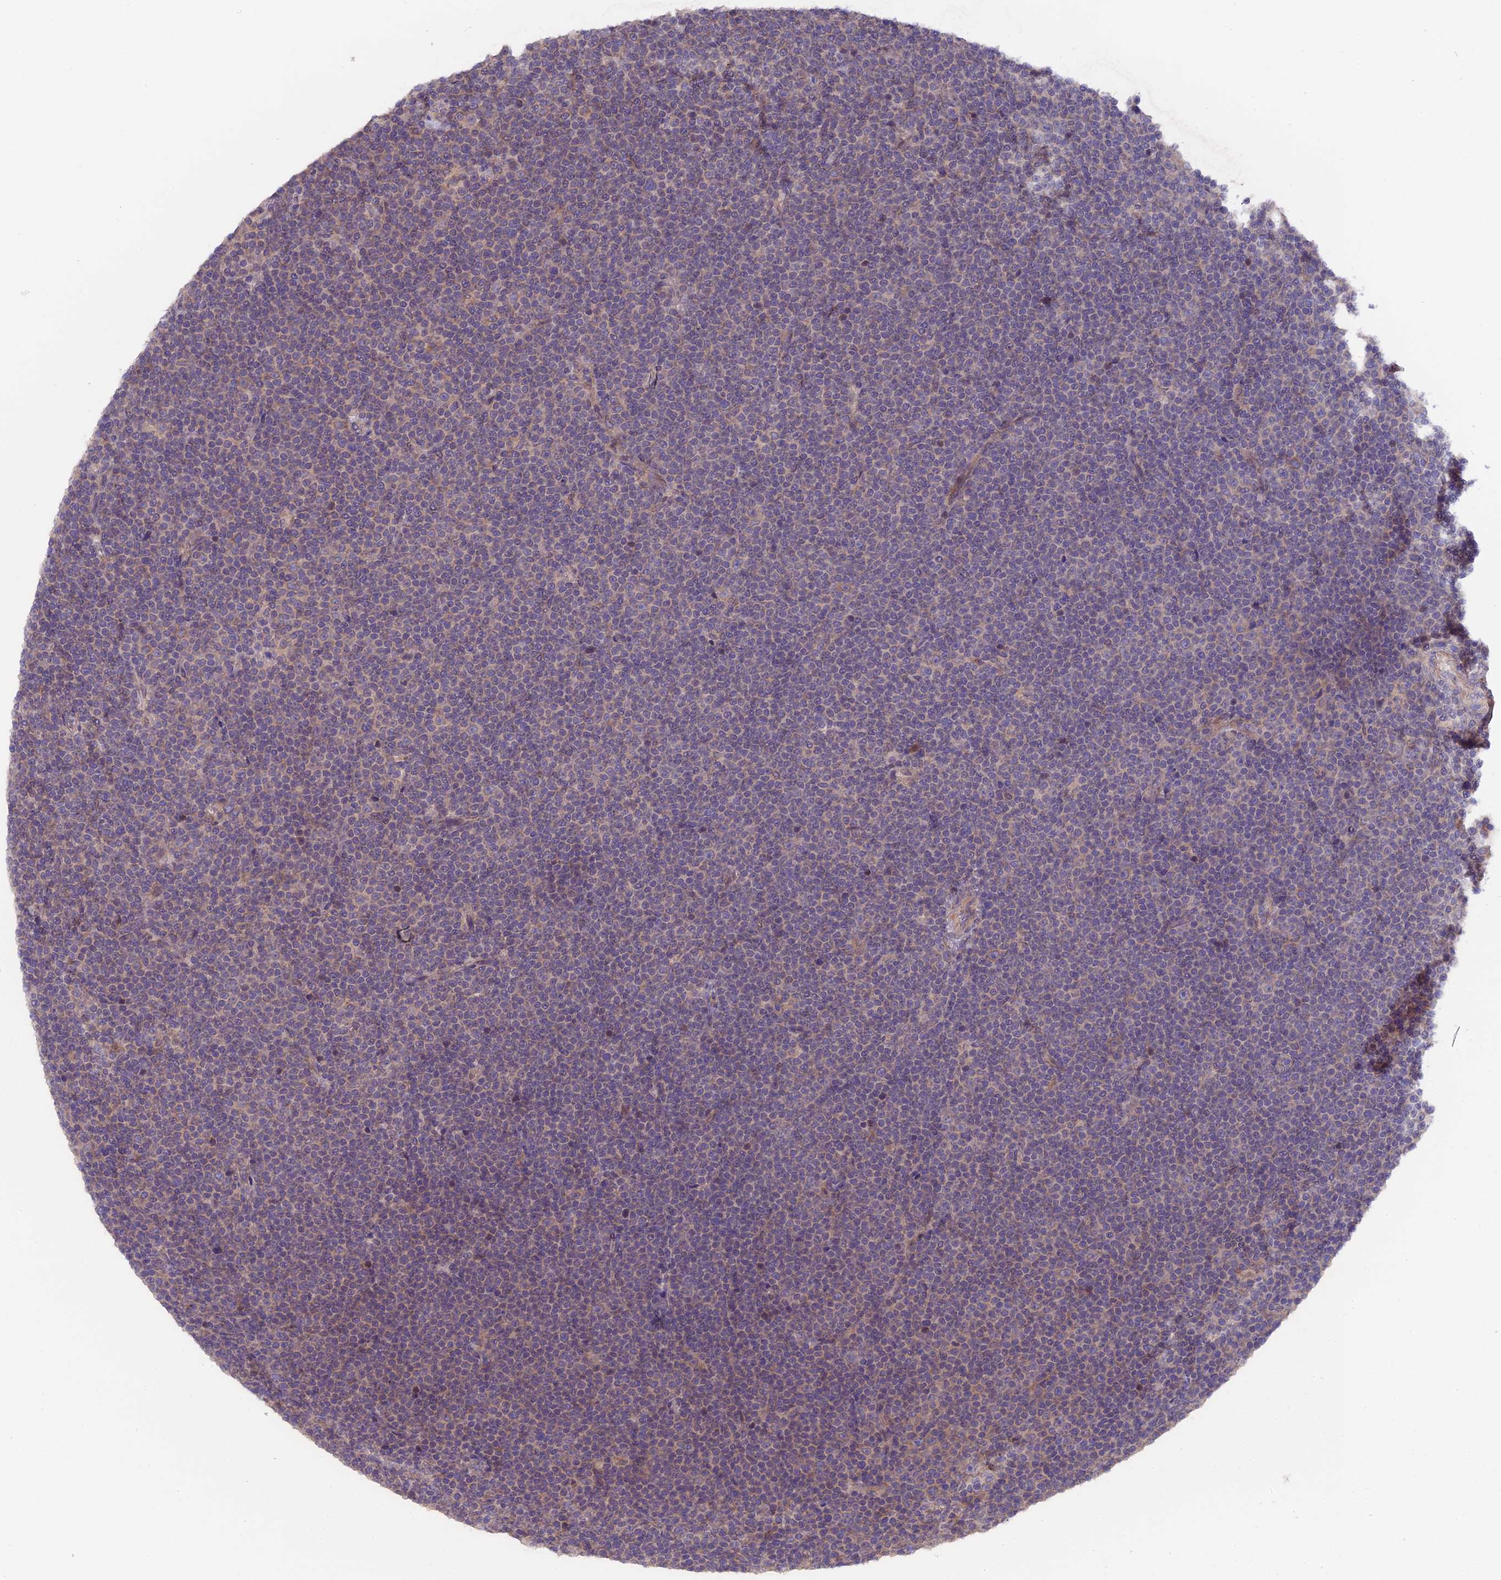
{"staining": {"intensity": "weak", "quantity": "25%-75%", "location": "cytoplasmic/membranous"}, "tissue": "lymphoma", "cell_type": "Tumor cells", "image_type": "cancer", "snomed": [{"axis": "morphology", "description": "Malignant lymphoma, non-Hodgkin's type, Low grade"}, {"axis": "topography", "description": "Lymph node"}], "caption": "Immunohistochemistry (DAB) staining of human malignant lymphoma, non-Hodgkin's type (low-grade) shows weak cytoplasmic/membranous protein staining in about 25%-75% of tumor cells.", "gene": "ZCCHC2", "patient": {"sex": "female", "age": 67}}